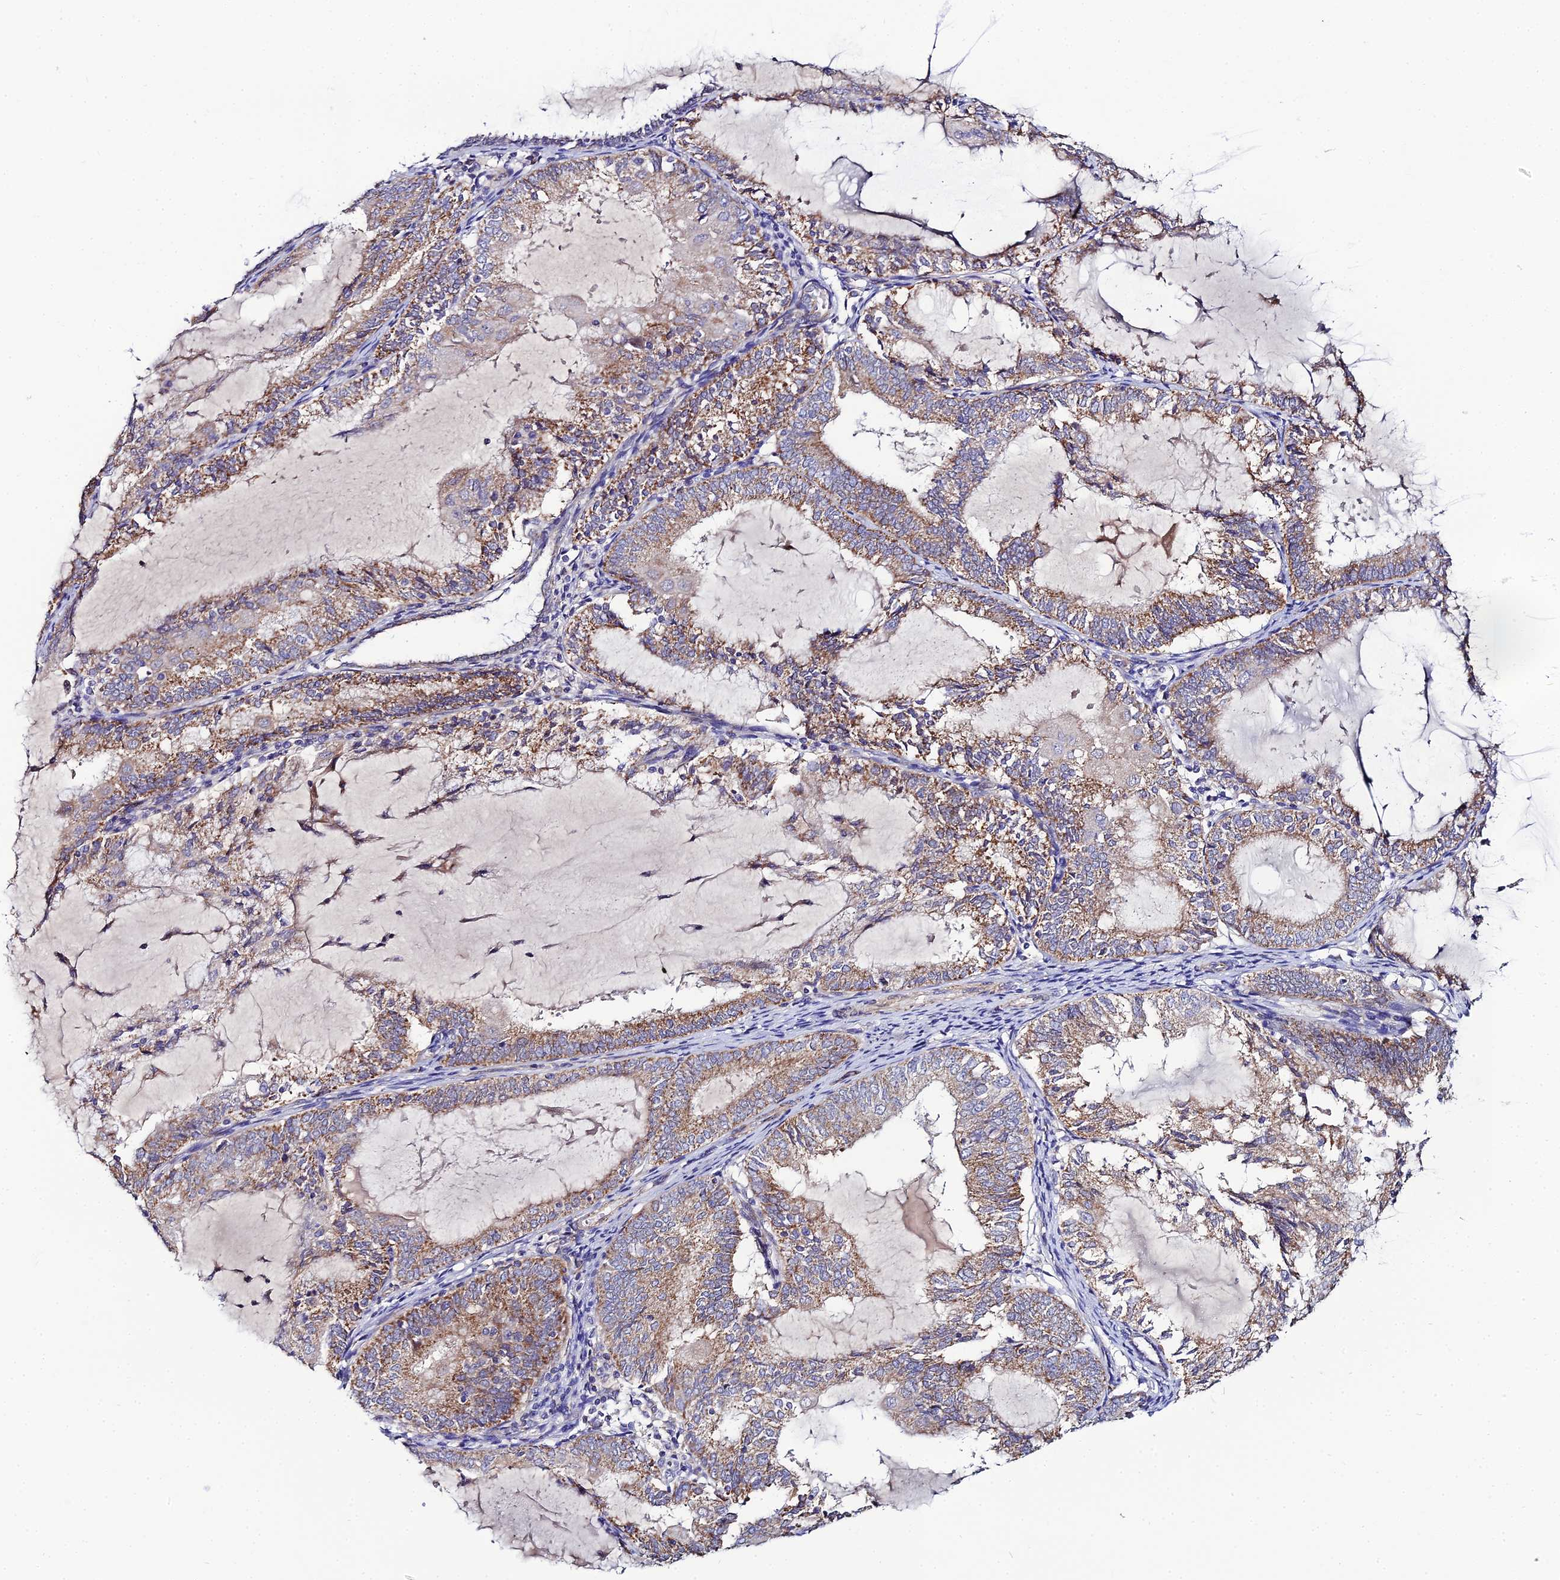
{"staining": {"intensity": "moderate", "quantity": ">75%", "location": "cytoplasmic/membranous"}, "tissue": "endometrial cancer", "cell_type": "Tumor cells", "image_type": "cancer", "snomed": [{"axis": "morphology", "description": "Adenocarcinoma, NOS"}, {"axis": "topography", "description": "Endometrium"}], "caption": "A high-resolution image shows IHC staining of endometrial adenocarcinoma, which reveals moderate cytoplasmic/membranous expression in about >75% of tumor cells.", "gene": "ACOT2", "patient": {"sex": "female", "age": 81}}